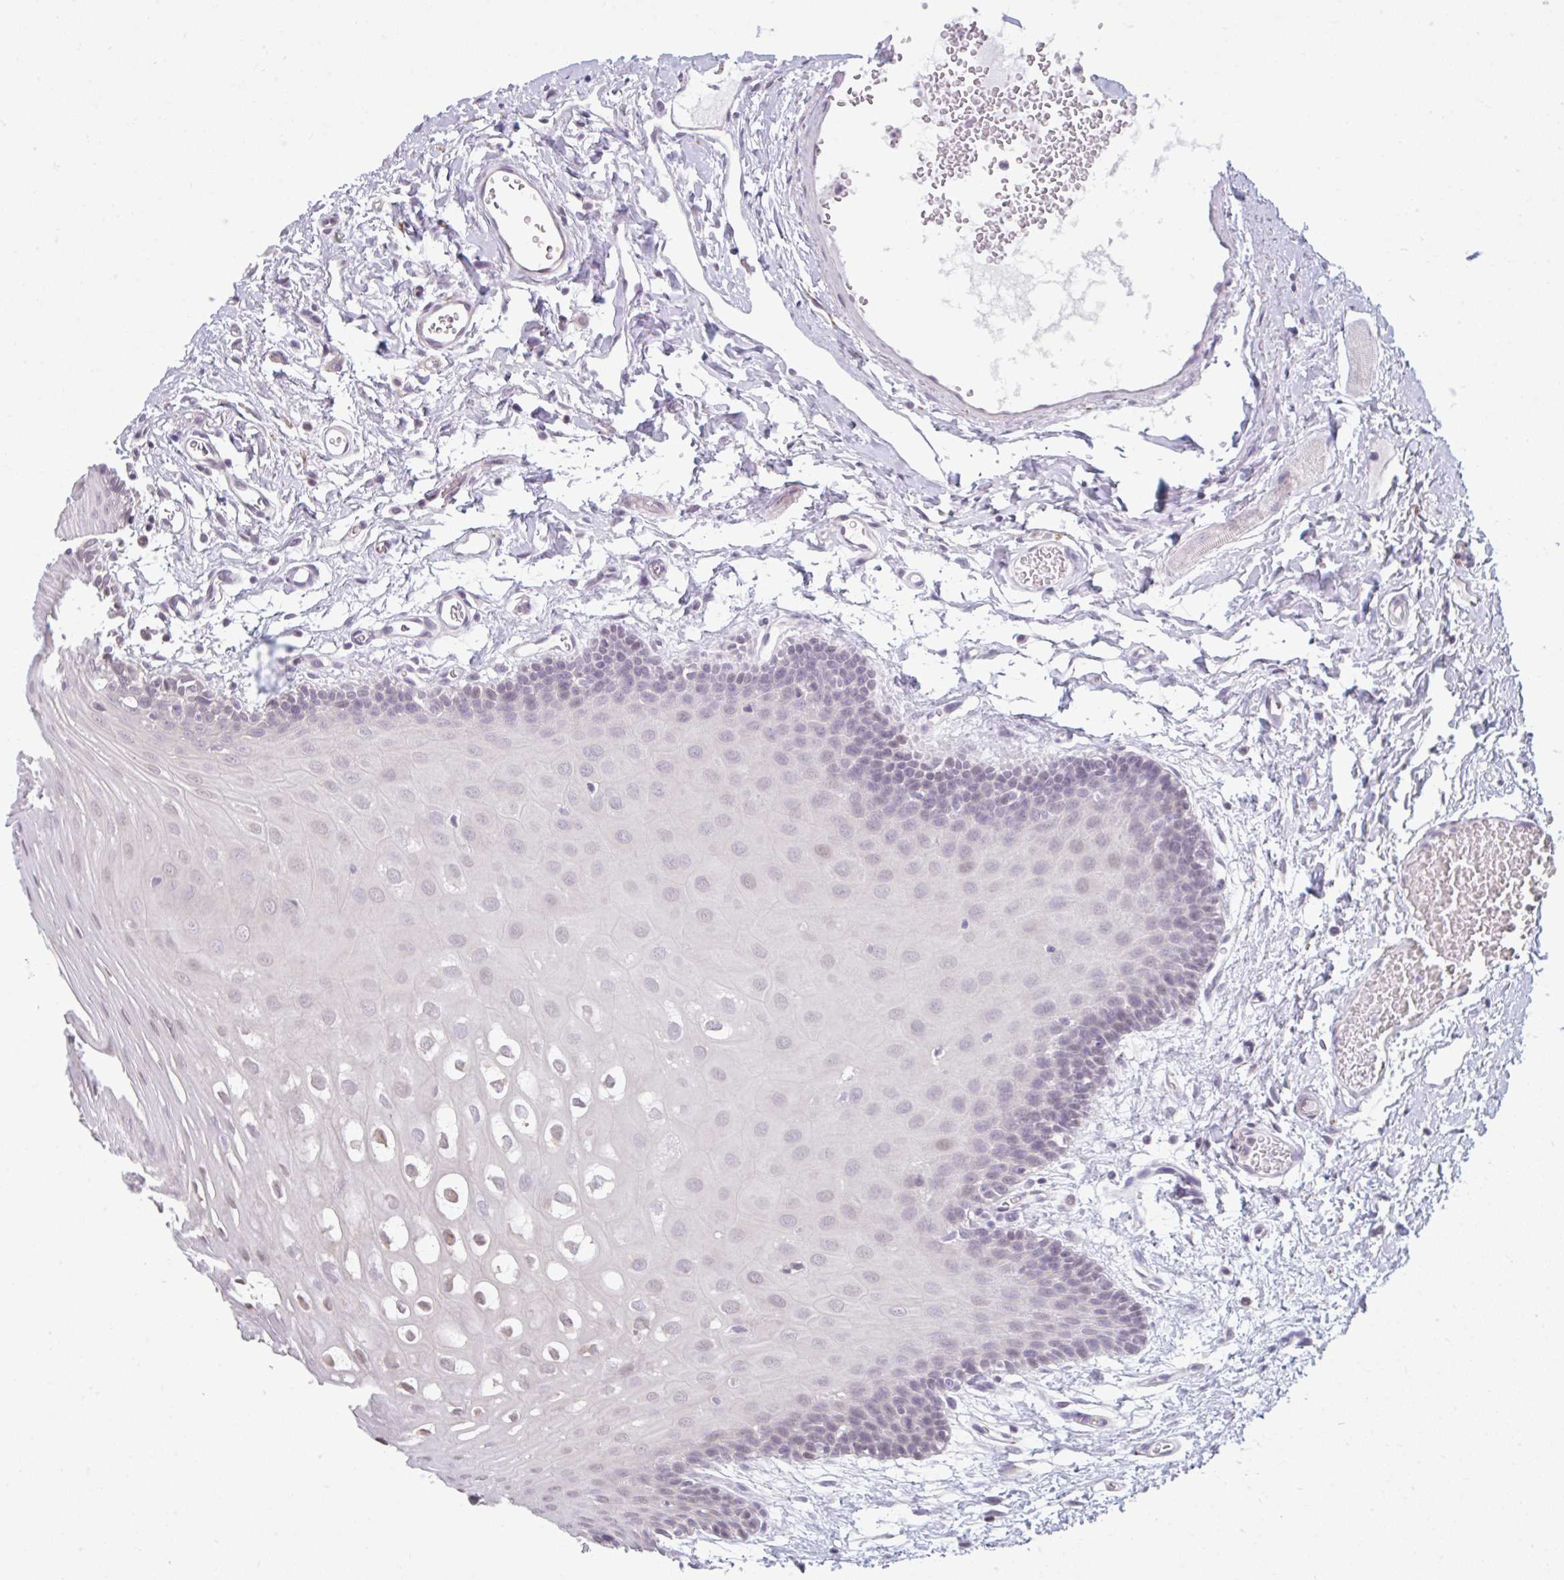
{"staining": {"intensity": "weak", "quantity": "<25%", "location": "nuclear"}, "tissue": "oral mucosa", "cell_type": "Squamous epithelial cells", "image_type": "normal", "snomed": [{"axis": "morphology", "description": "Normal tissue, NOS"}, {"axis": "topography", "description": "Oral tissue"}, {"axis": "topography", "description": "Tounge, NOS"}], "caption": "Squamous epithelial cells are negative for brown protein staining in unremarkable oral mucosa. The staining is performed using DAB brown chromogen with nuclei counter-stained in using hematoxylin.", "gene": "CDH19", "patient": {"sex": "female", "age": 60}}